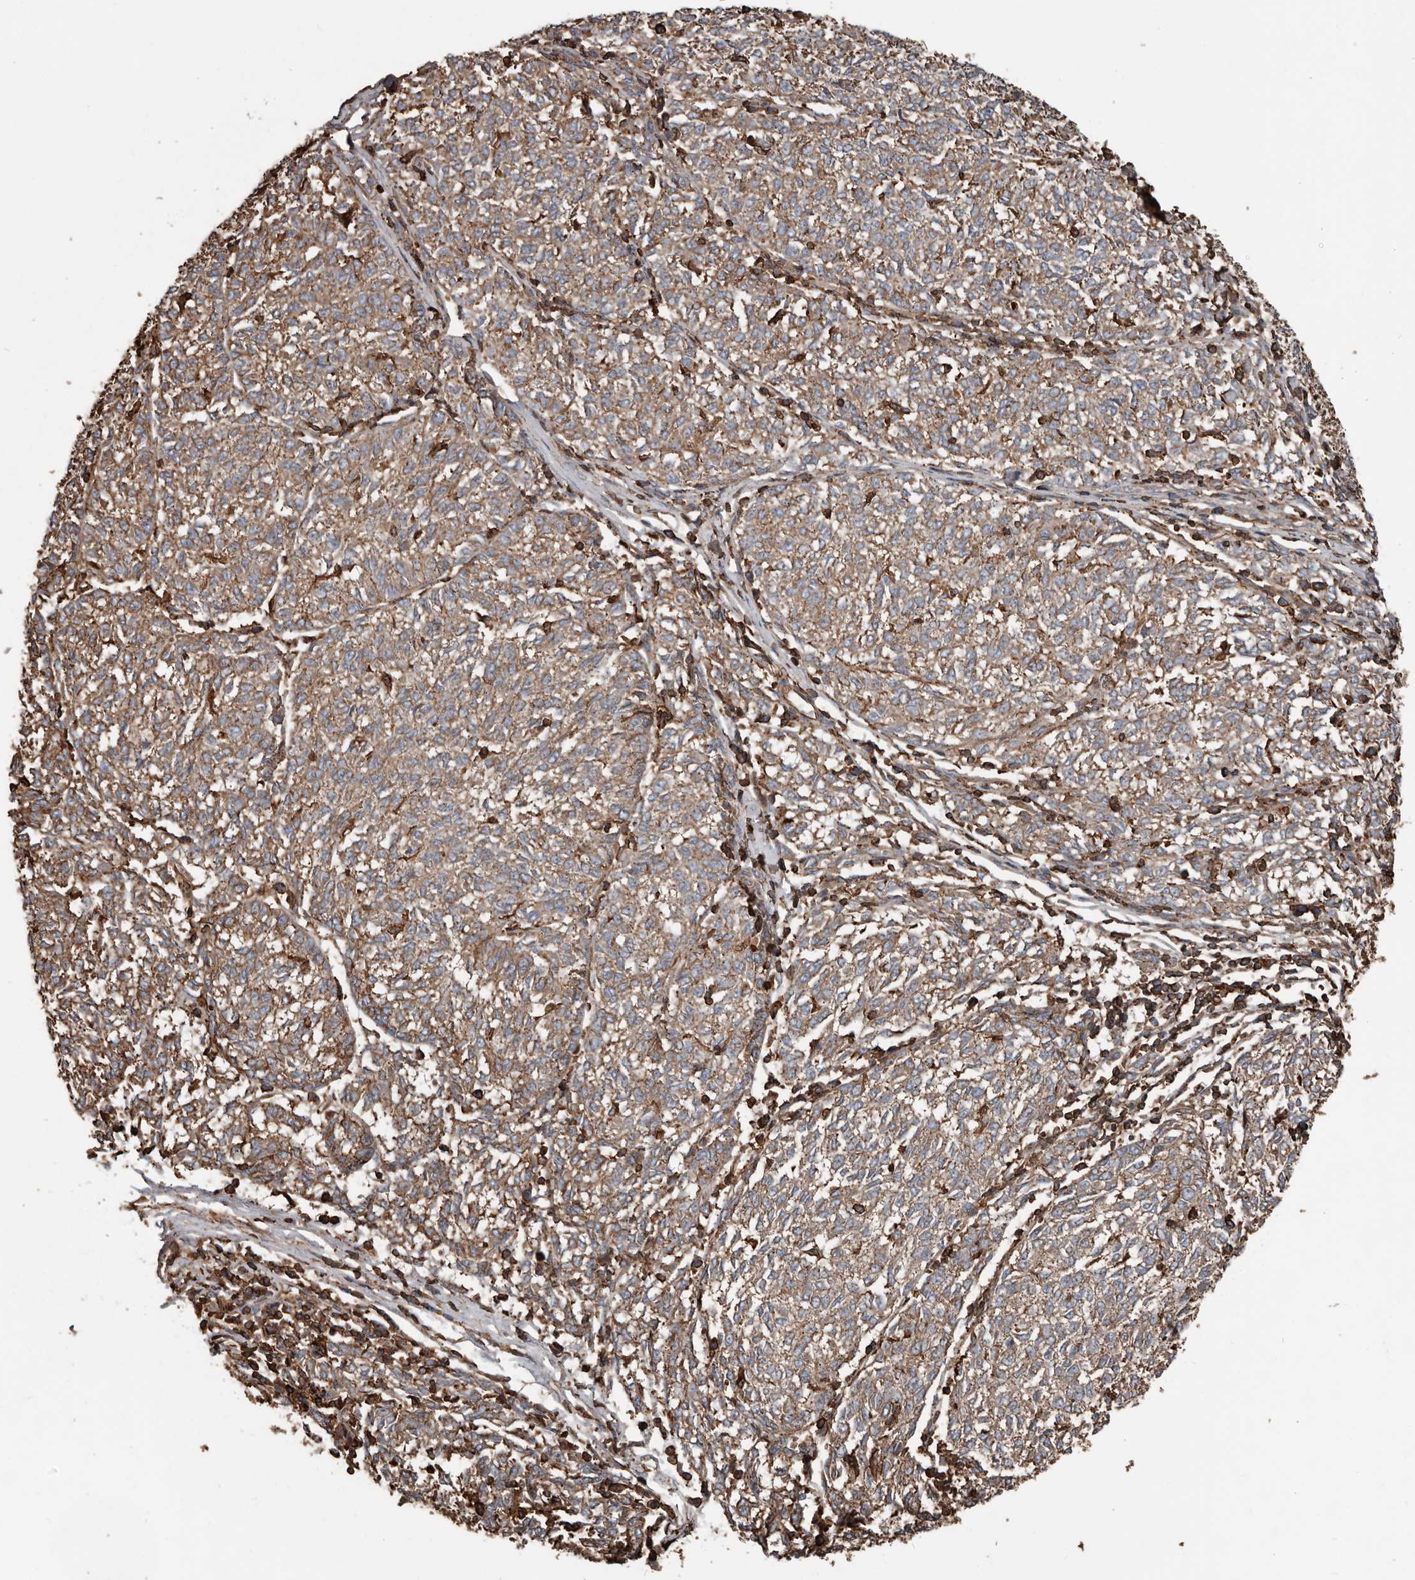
{"staining": {"intensity": "moderate", "quantity": ">75%", "location": "cytoplasmic/membranous"}, "tissue": "melanoma", "cell_type": "Tumor cells", "image_type": "cancer", "snomed": [{"axis": "morphology", "description": "Malignant melanoma, NOS"}, {"axis": "topography", "description": "Skin"}], "caption": "The immunohistochemical stain highlights moderate cytoplasmic/membranous staining in tumor cells of malignant melanoma tissue. The staining was performed using DAB to visualize the protein expression in brown, while the nuclei were stained in blue with hematoxylin (Magnification: 20x).", "gene": "DENND6B", "patient": {"sex": "female", "age": 72}}